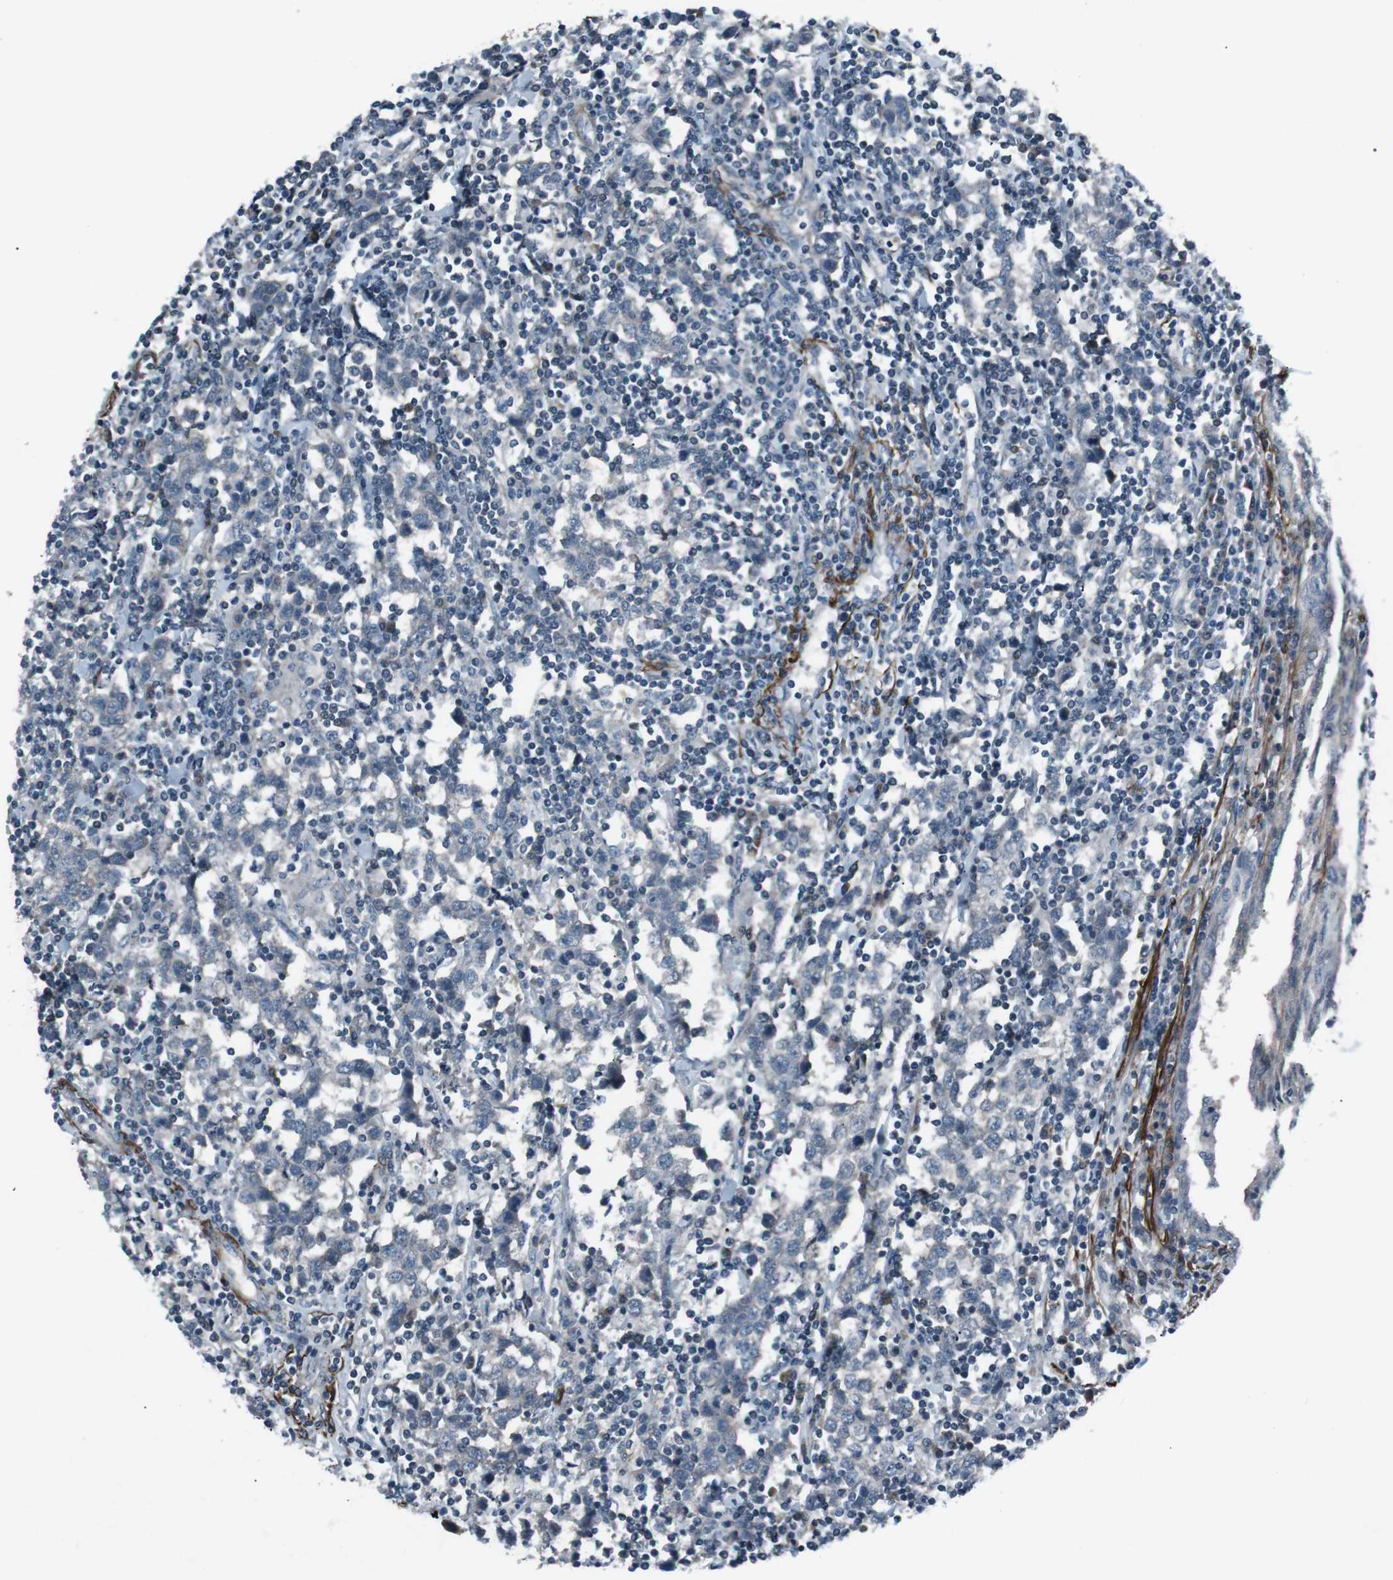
{"staining": {"intensity": "negative", "quantity": "none", "location": "none"}, "tissue": "testis cancer", "cell_type": "Tumor cells", "image_type": "cancer", "snomed": [{"axis": "morphology", "description": "Seminoma, NOS"}, {"axis": "morphology", "description": "Carcinoma, Embryonal, NOS"}, {"axis": "topography", "description": "Testis"}], "caption": "Image shows no protein staining in tumor cells of embryonal carcinoma (testis) tissue.", "gene": "PDLIM5", "patient": {"sex": "male", "age": 36}}